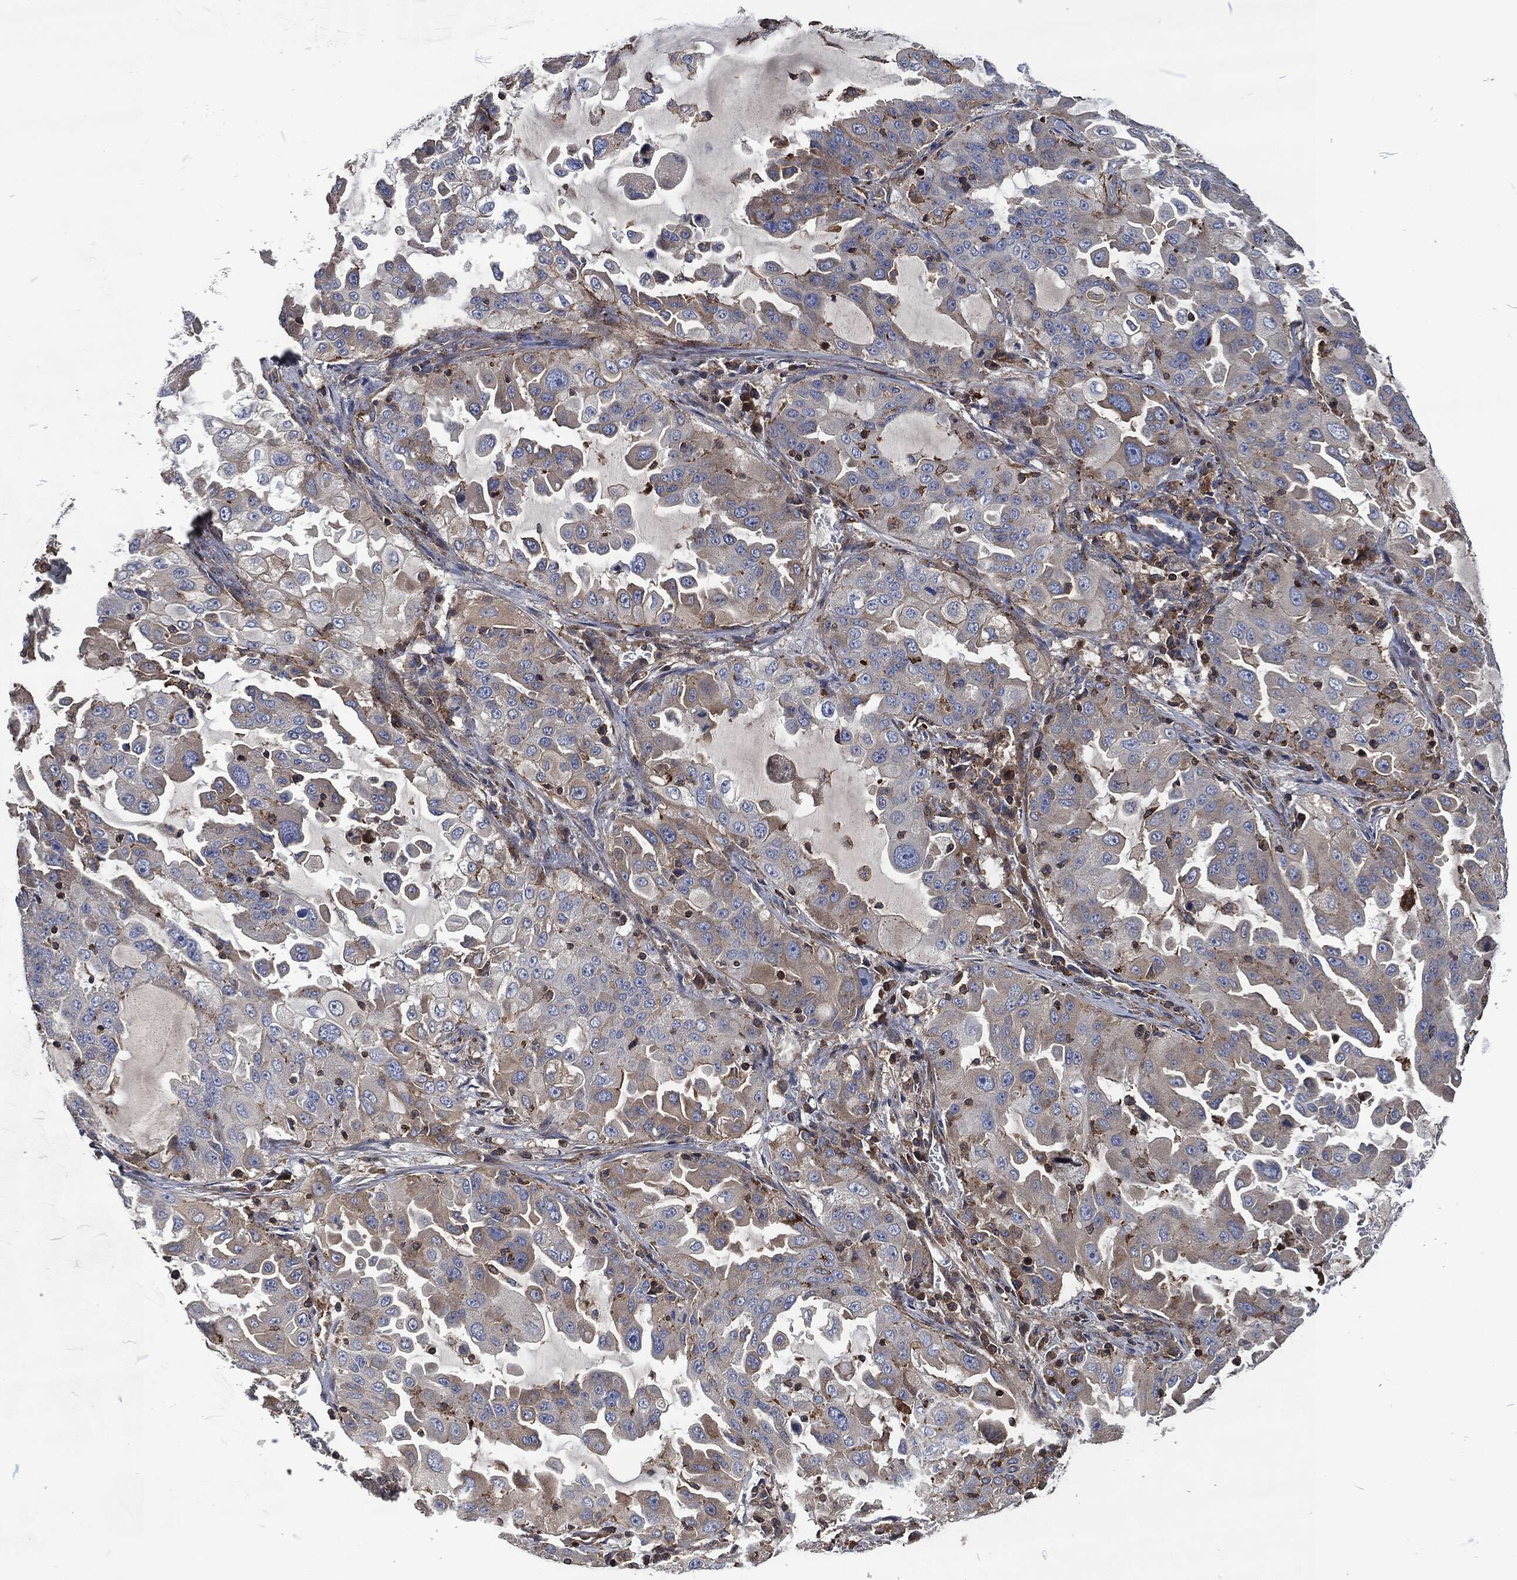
{"staining": {"intensity": "strong", "quantity": "<25%", "location": "cytoplasmic/membranous"}, "tissue": "lung cancer", "cell_type": "Tumor cells", "image_type": "cancer", "snomed": [{"axis": "morphology", "description": "Adenocarcinoma, NOS"}, {"axis": "topography", "description": "Lung"}], "caption": "Human adenocarcinoma (lung) stained with a protein marker reveals strong staining in tumor cells.", "gene": "LGALS9", "patient": {"sex": "female", "age": 61}}